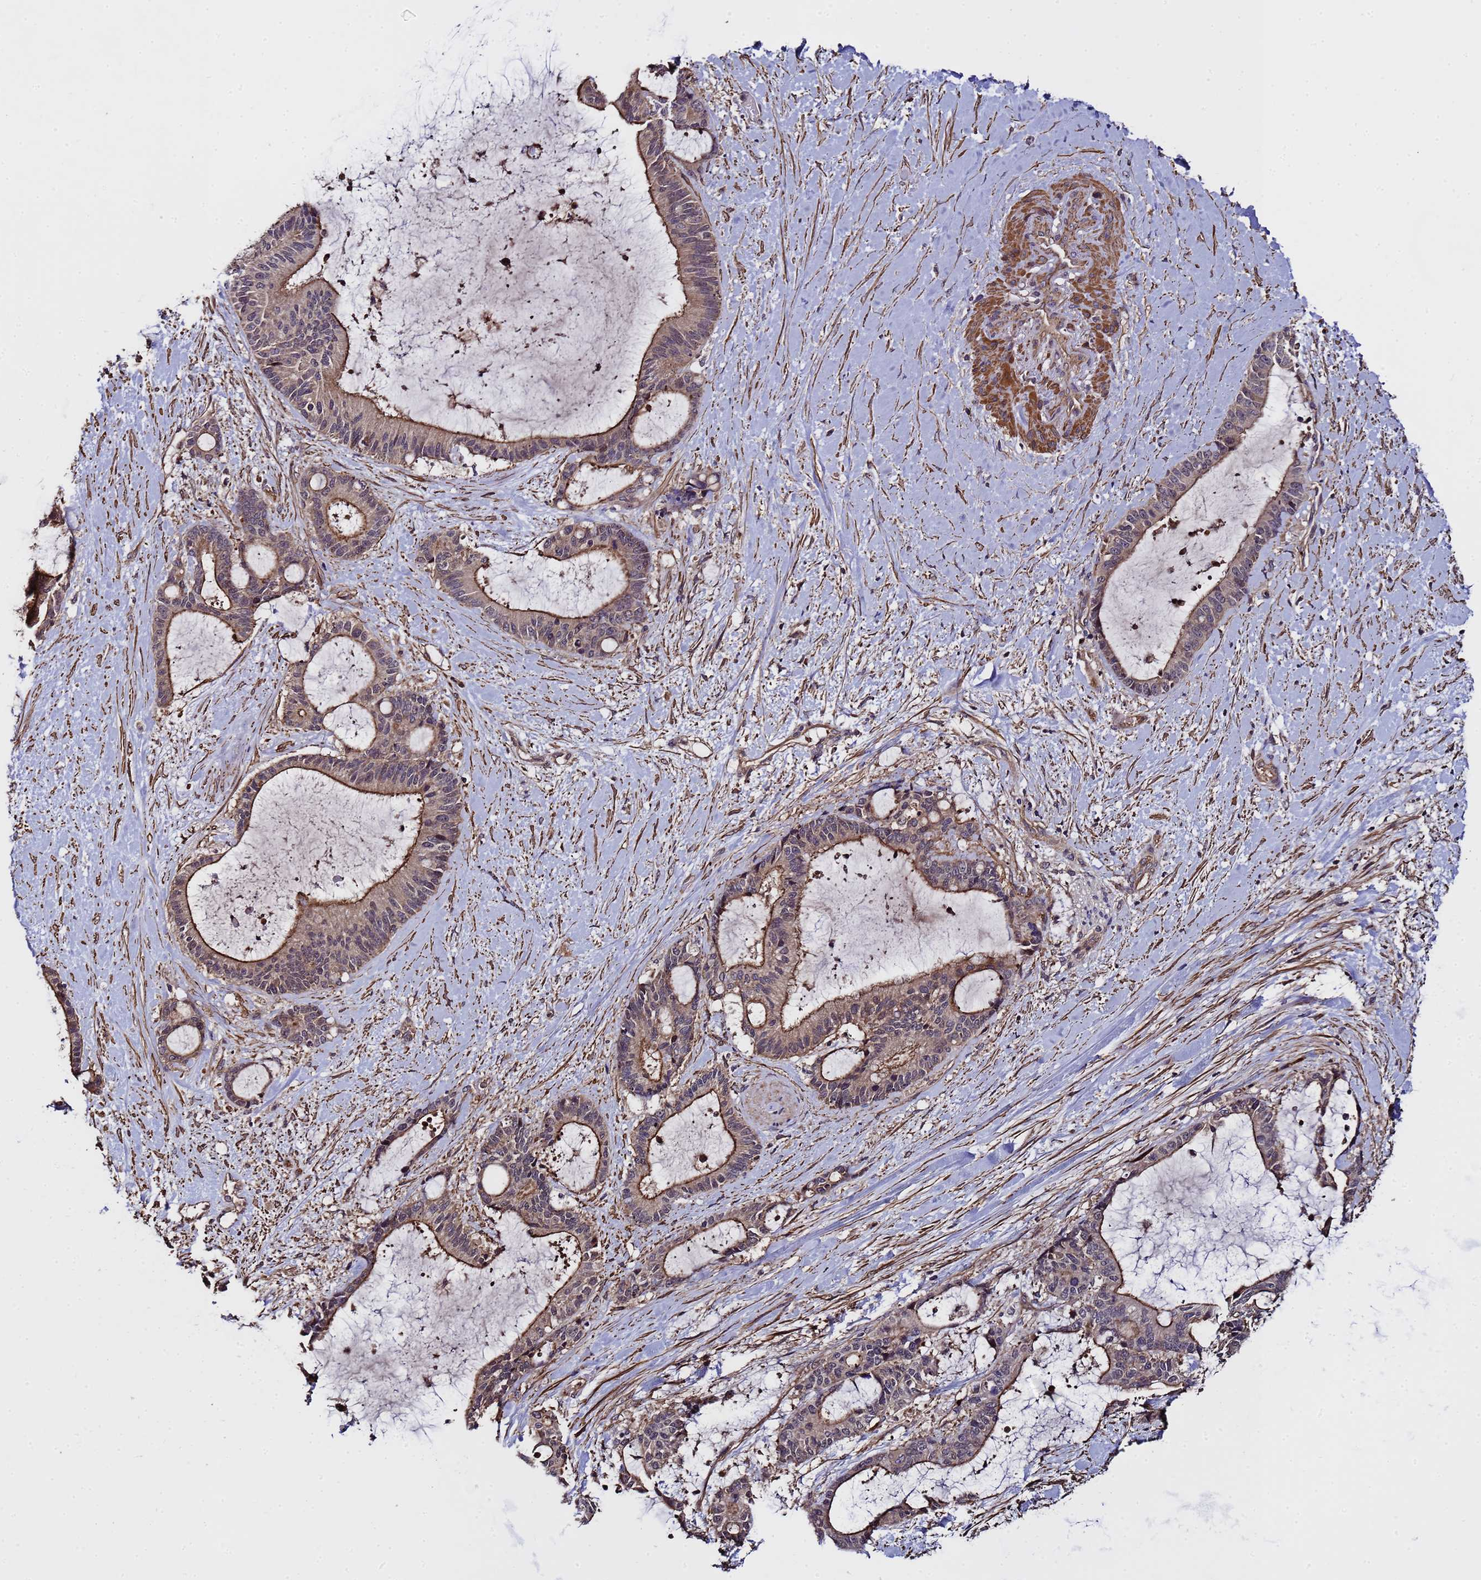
{"staining": {"intensity": "moderate", "quantity": "25%-75%", "location": "cytoplasmic/membranous,nuclear"}, "tissue": "liver cancer", "cell_type": "Tumor cells", "image_type": "cancer", "snomed": [{"axis": "morphology", "description": "Normal tissue, NOS"}, {"axis": "morphology", "description": "Cholangiocarcinoma"}, {"axis": "topography", "description": "Liver"}, {"axis": "topography", "description": "Peripheral nerve tissue"}], "caption": "This is a histology image of IHC staining of liver cancer, which shows moderate expression in the cytoplasmic/membranous and nuclear of tumor cells.", "gene": "GSTCD", "patient": {"sex": "female", "age": 73}}